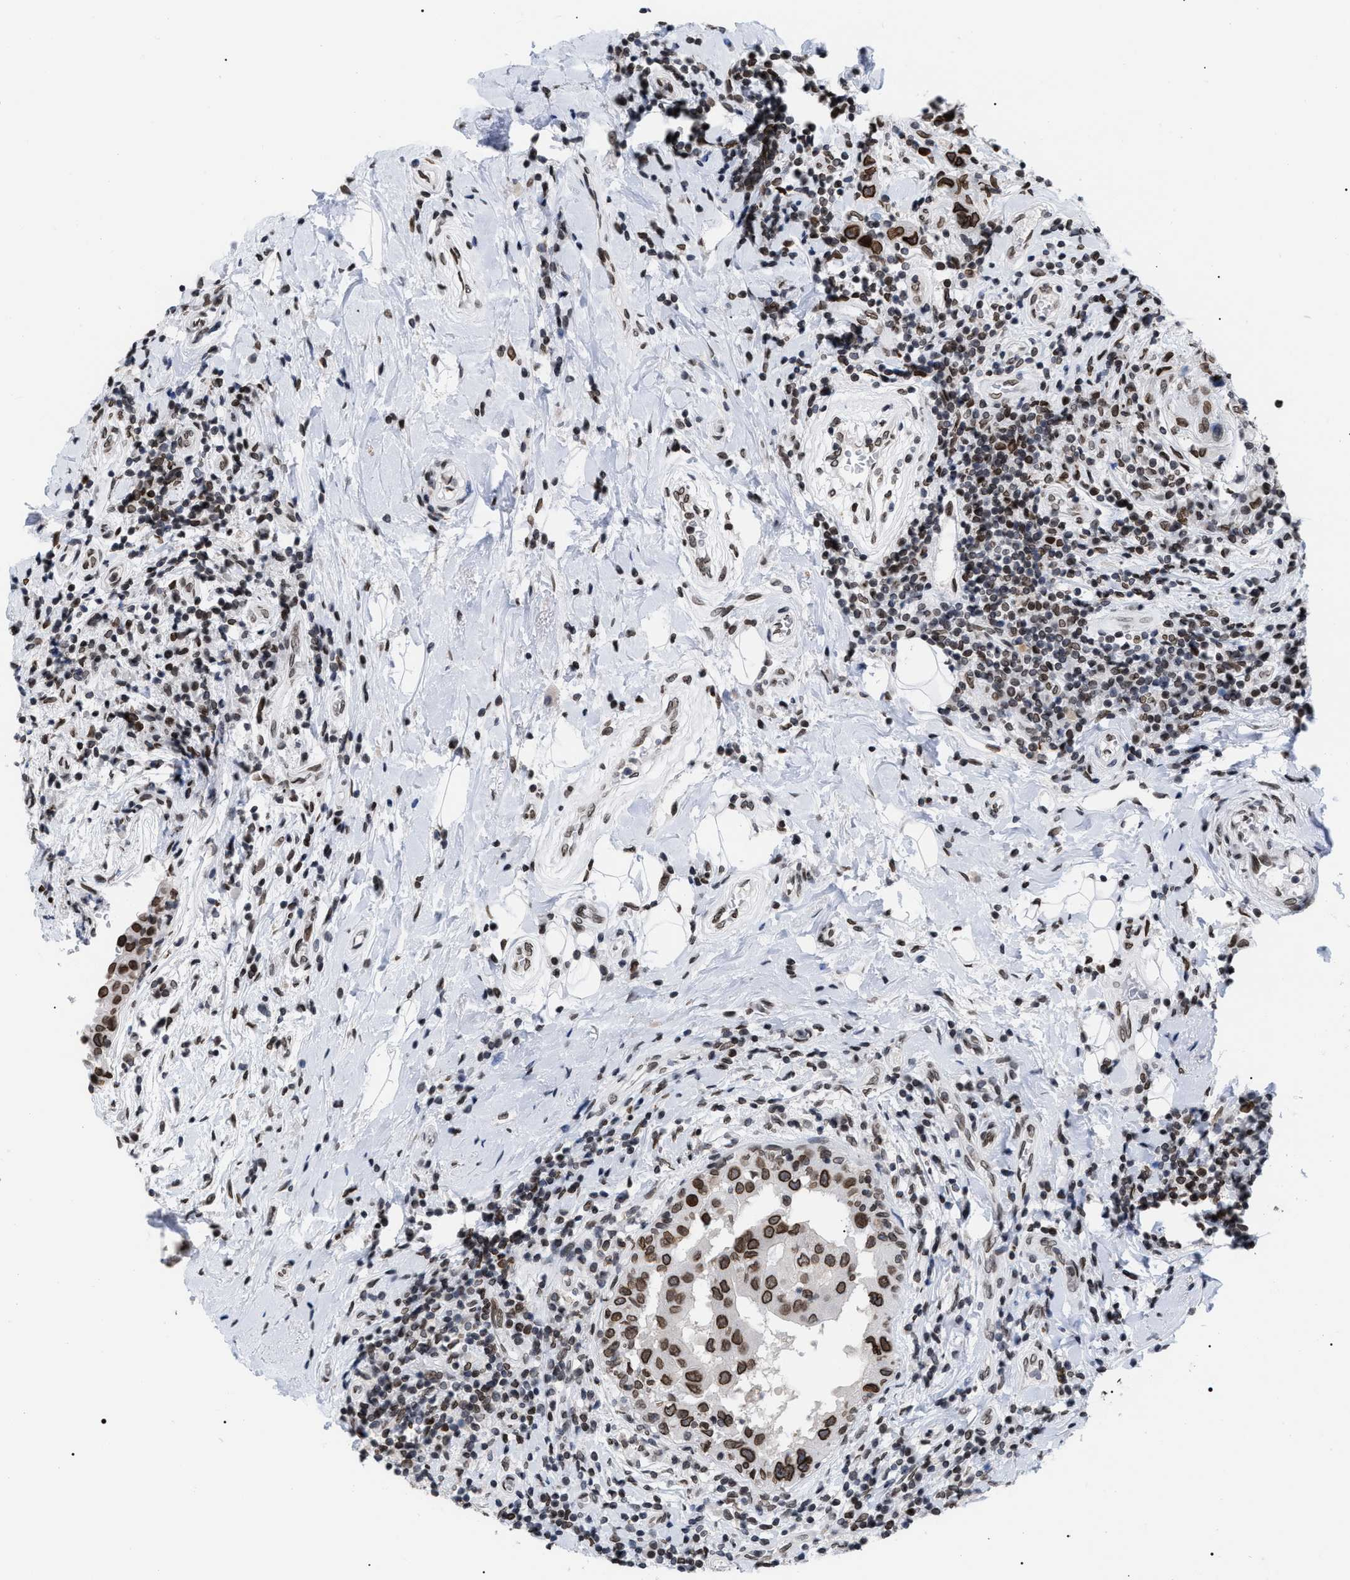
{"staining": {"intensity": "strong", "quantity": ">75%", "location": "cytoplasmic/membranous,nuclear"}, "tissue": "breast cancer", "cell_type": "Tumor cells", "image_type": "cancer", "snomed": [{"axis": "morphology", "description": "Duct carcinoma"}, {"axis": "topography", "description": "Breast"}], "caption": "This is an image of immunohistochemistry (IHC) staining of breast cancer, which shows strong staining in the cytoplasmic/membranous and nuclear of tumor cells.", "gene": "TPR", "patient": {"sex": "female", "age": 27}}